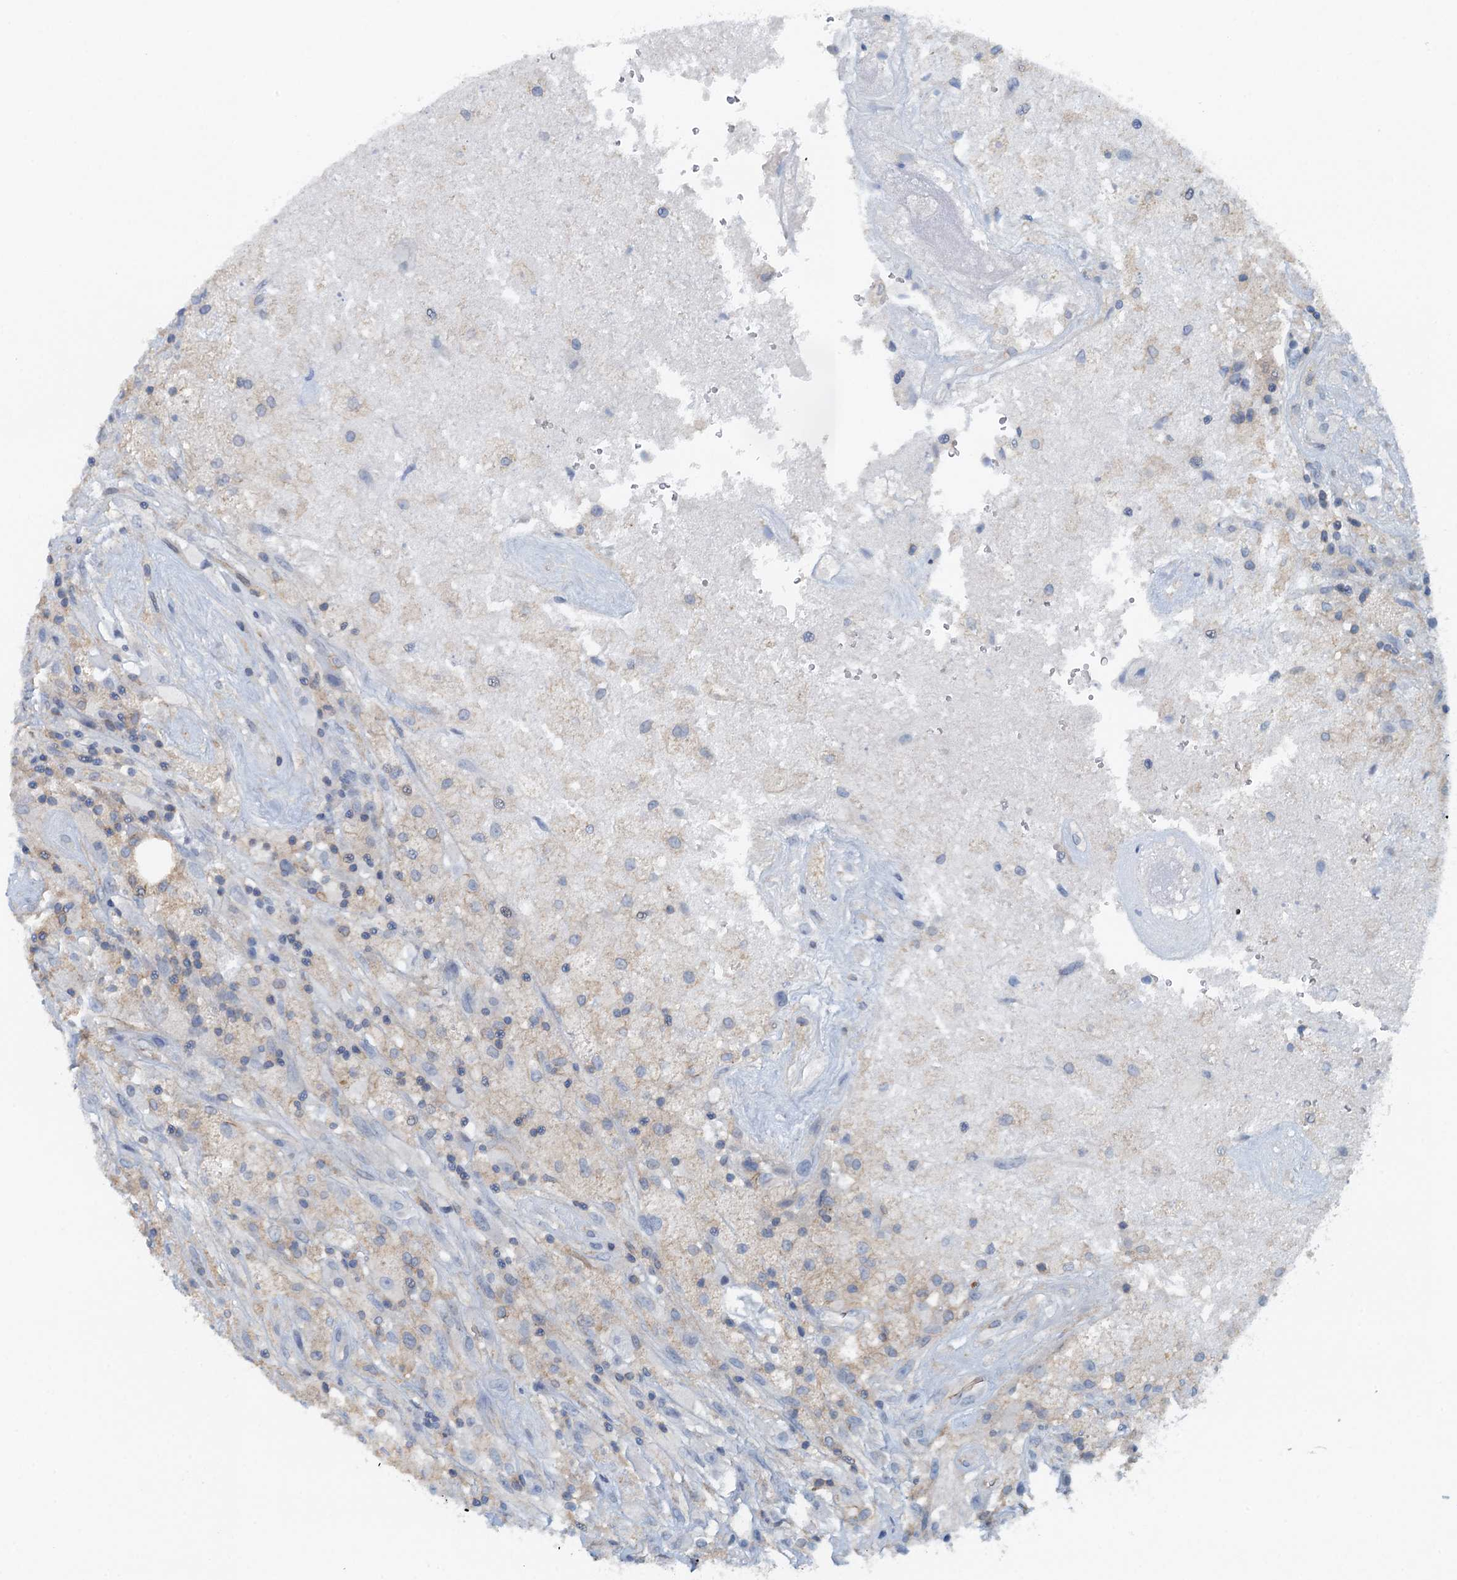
{"staining": {"intensity": "negative", "quantity": "none", "location": "none"}, "tissue": "glioma", "cell_type": "Tumor cells", "image_type": "cancer", "snomed": [{"axis": "morphology", "description": "Glioma, malignant, High grade"}, {"axis": "topography", "description": "Brain"}], "caption": "A micrograph of human glioma is negative for staining in tumor cells.", "gene": "THAP10", "patient": {"sex": "male", "age": 56}}